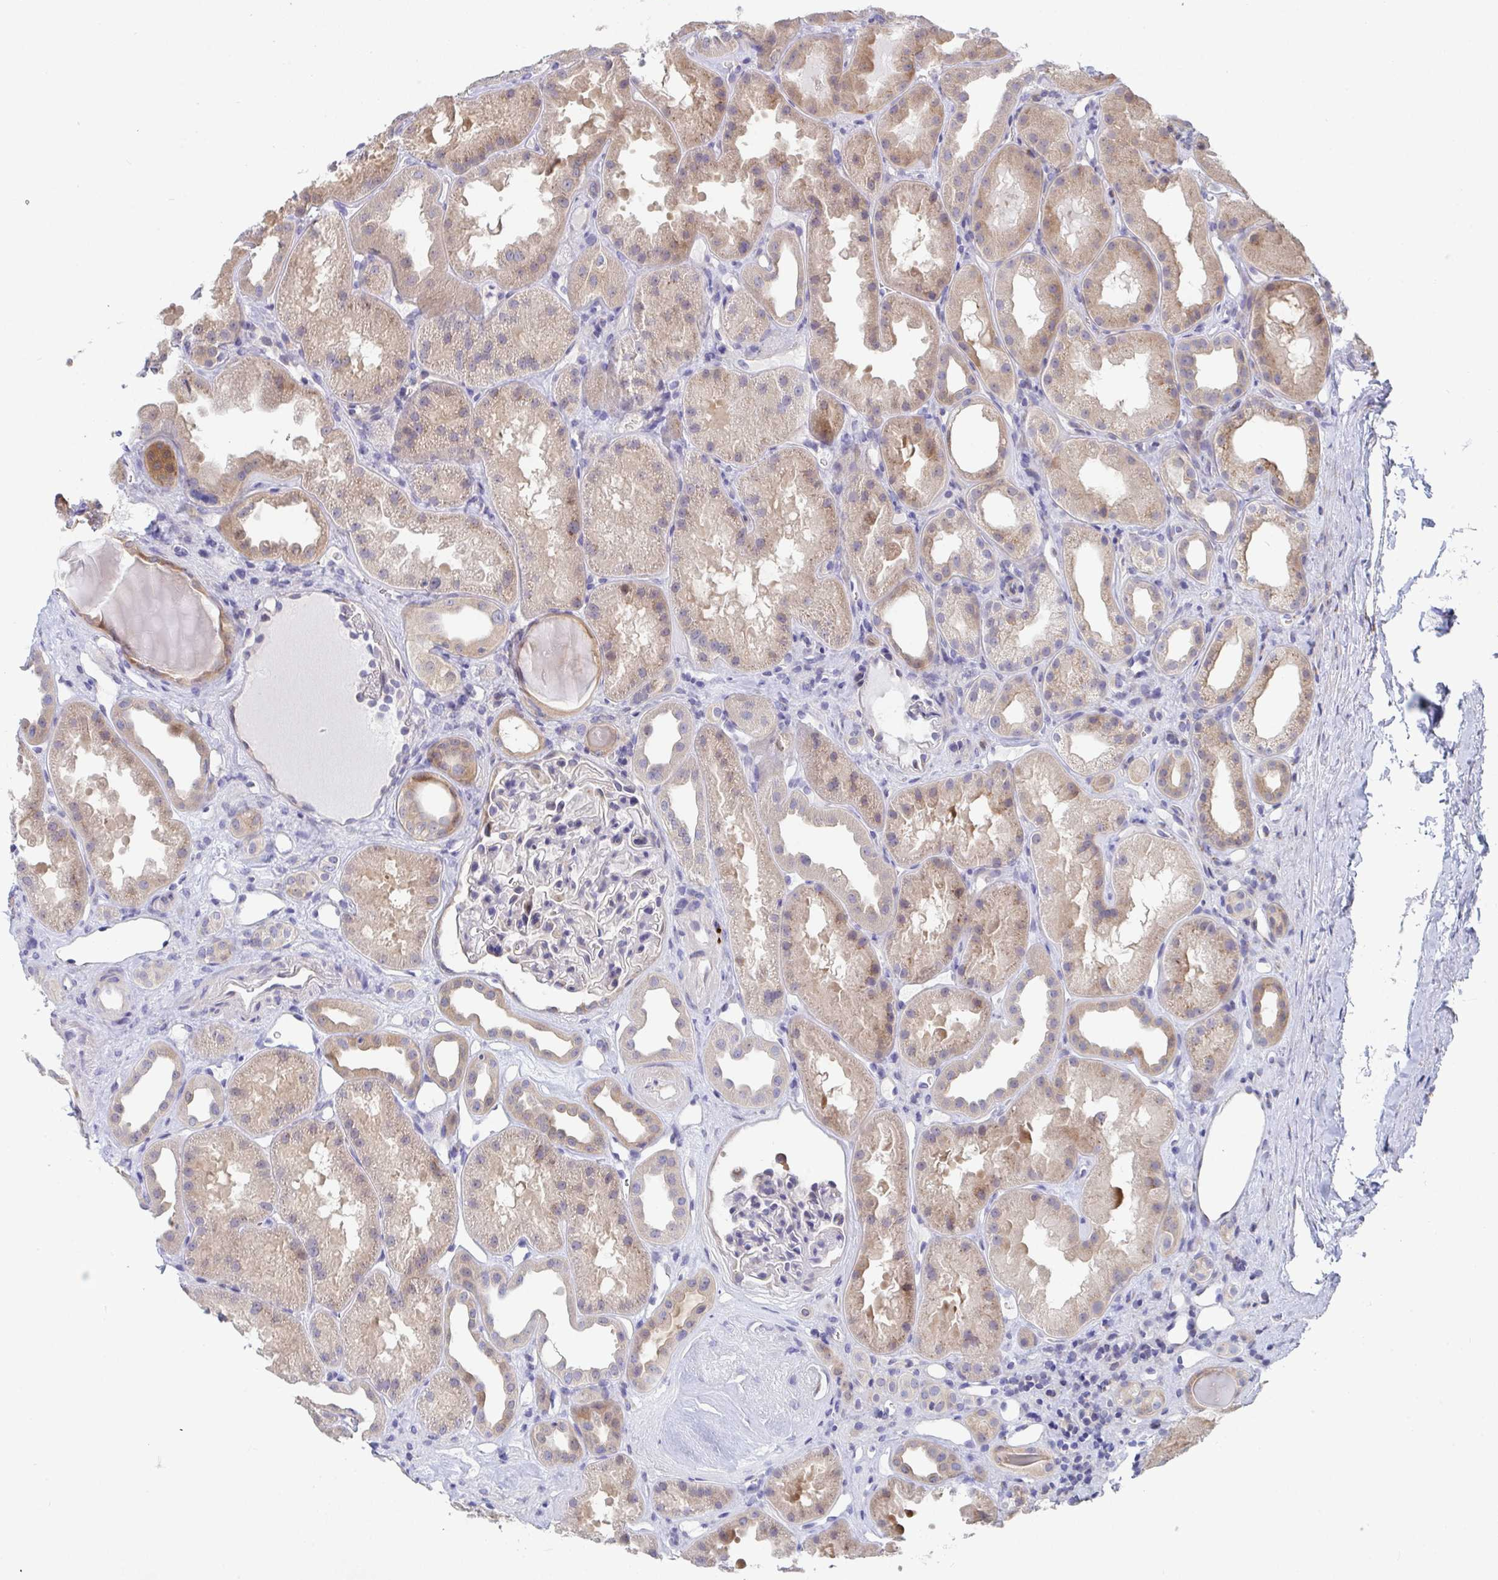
{"staining": {"intensity": "negative", "quantity": "none", "location": "none"}, "tissue": "kidney", "cell_type": "Cells in glomeruli", "image_type": "normal", "snomed": [{"axis": "morphology", "description": "Normal tissue, NOS"}, {"axis": "topography", "description": "Kidney"}], "caption": "Cells in glomeruli are negative for brown protein staining in benign kidney. (Stains: DAB (3,3'-diaminobenzidine) immunohistochemistry (IHC) with hematoxylin counter stain, Microscopy: brightfield microscopy at high magnification).", "gene": "P2RX3", "patient": {"sex": "male", "age": 61}}